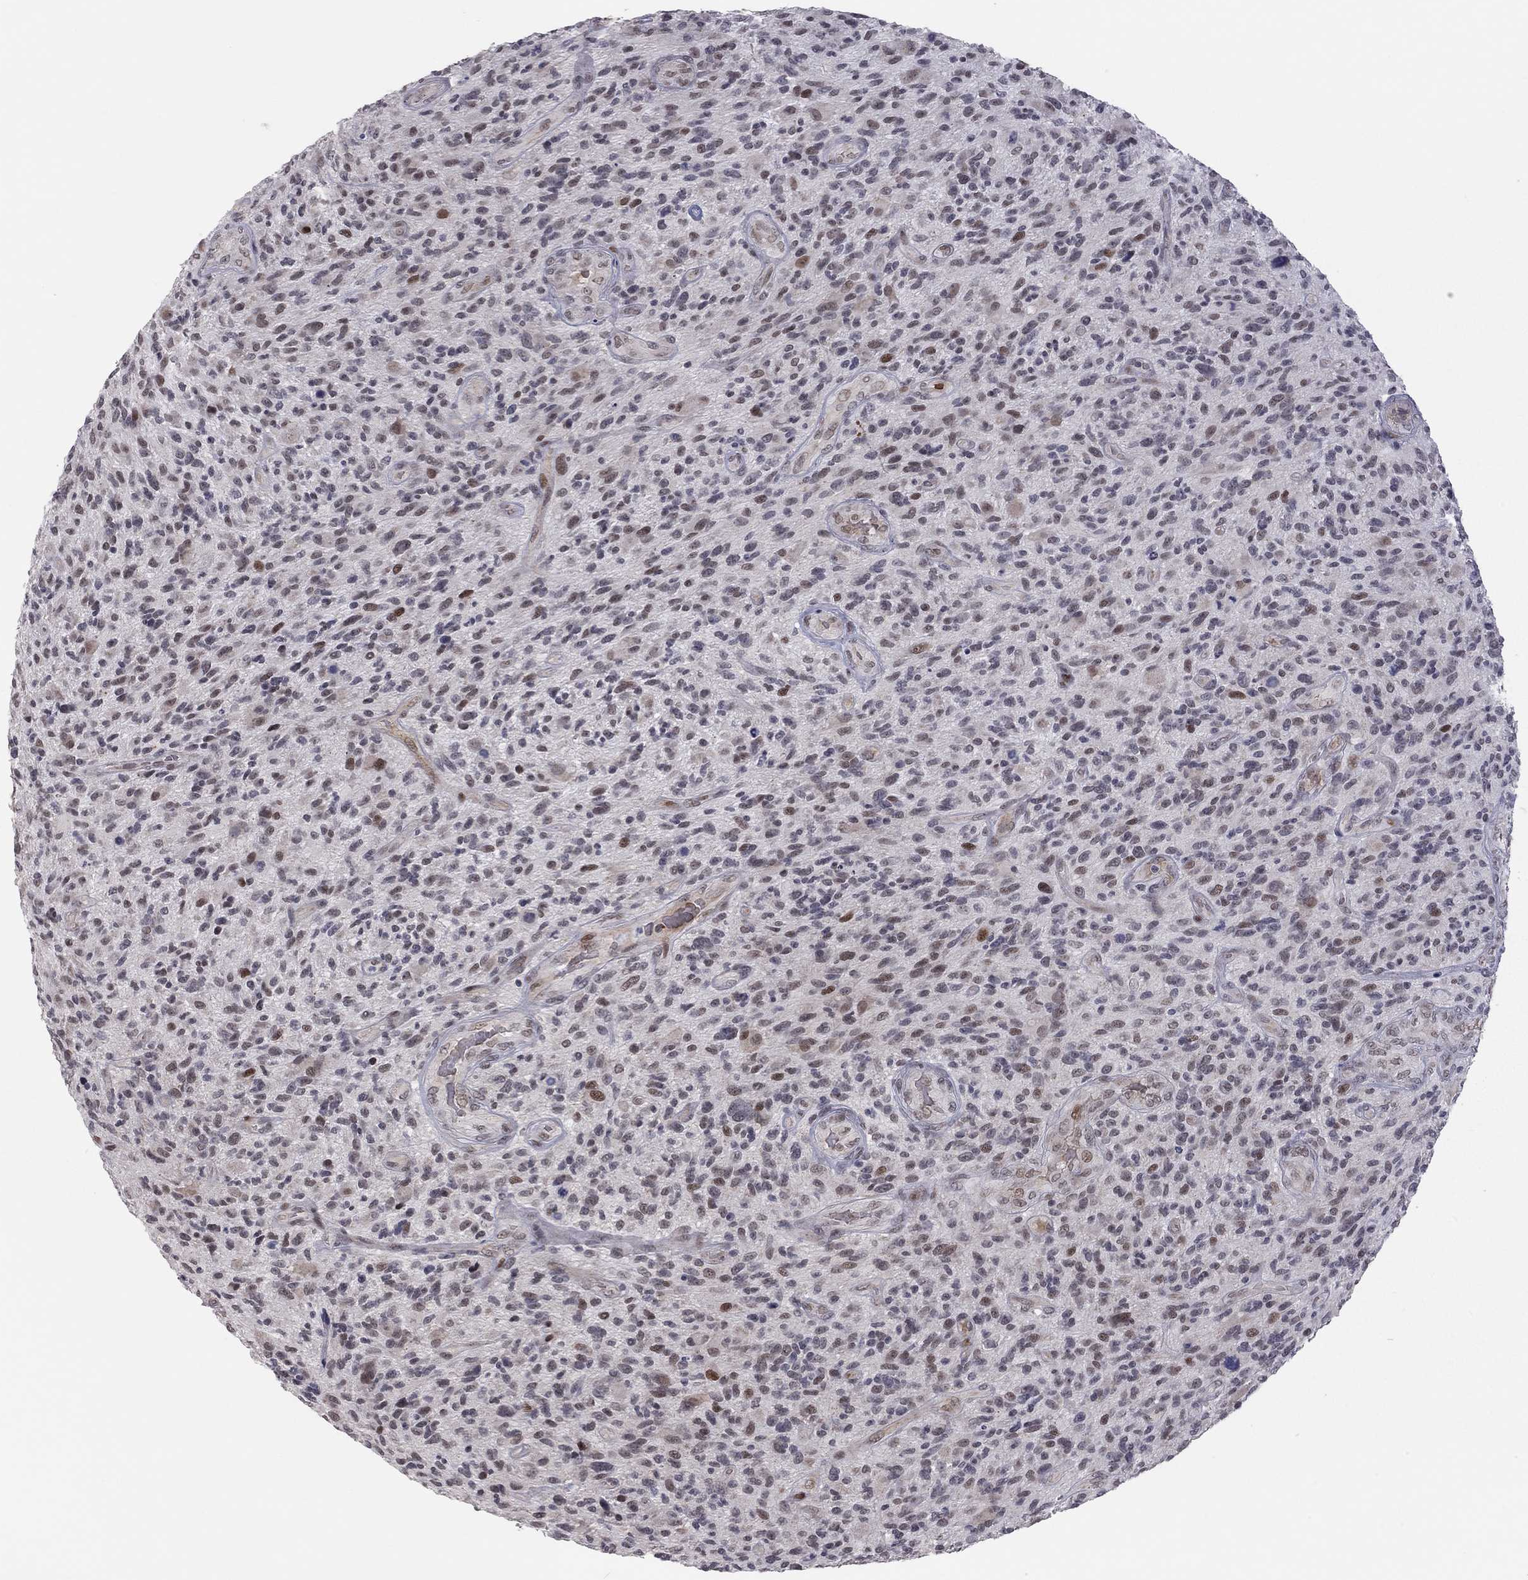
{"staining": {"intensity": "moderate", "quantity": "<25%", "location": "nuclear"}, "tissue": "glioma", "cell_type": "Tumor cells", "image_type": "cancer", "snomed": [{"axis": "morphology", "description": "Glioma, malignant, High grade"}, {"axis": "topography", "description": "Brain"}], "caption": "Tumor cells exhibit moderate nuclear positivity in about <25% of cells in malignant high-grade glioma.", "gene": "MC3R", "patient": {"sex": "male", "age": 47}}